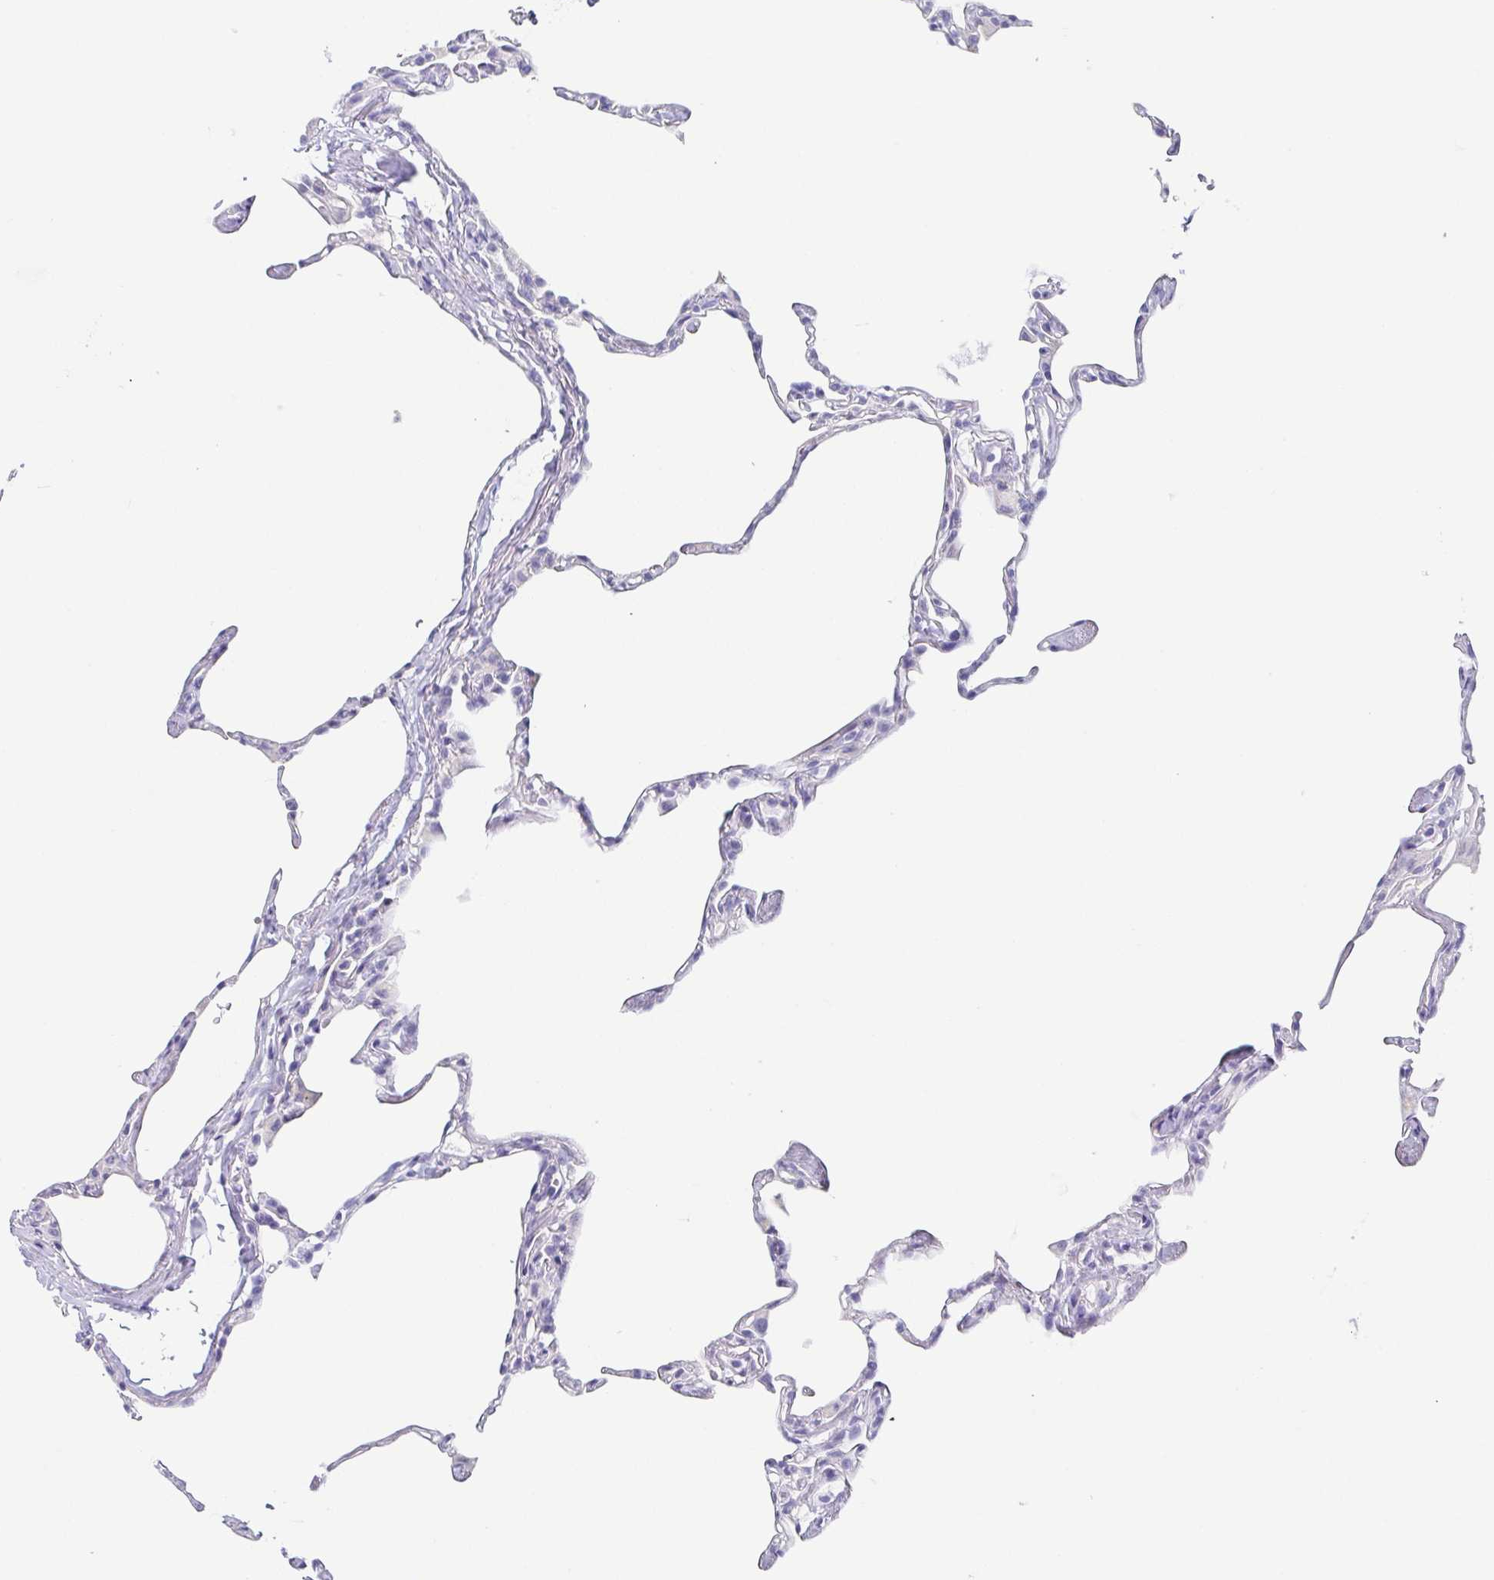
{"staining": {"intensity": "negative", "quantity": "none", "location": "none"}, "tissue": "lung", "cell_type": "Alveolar cells", "image_type": "normal", "snomed": [{"axis": "morphology", "description": "Normal tissue, NOS"}, {"axis": "topography", "description": "Lung"}], "caption": "This is an IHC micrograph of benign human lung. There is no positivity in alveolar cells.", "gene": "ENSG00000275778", "patient": {"sex": "male", "age": 65}}